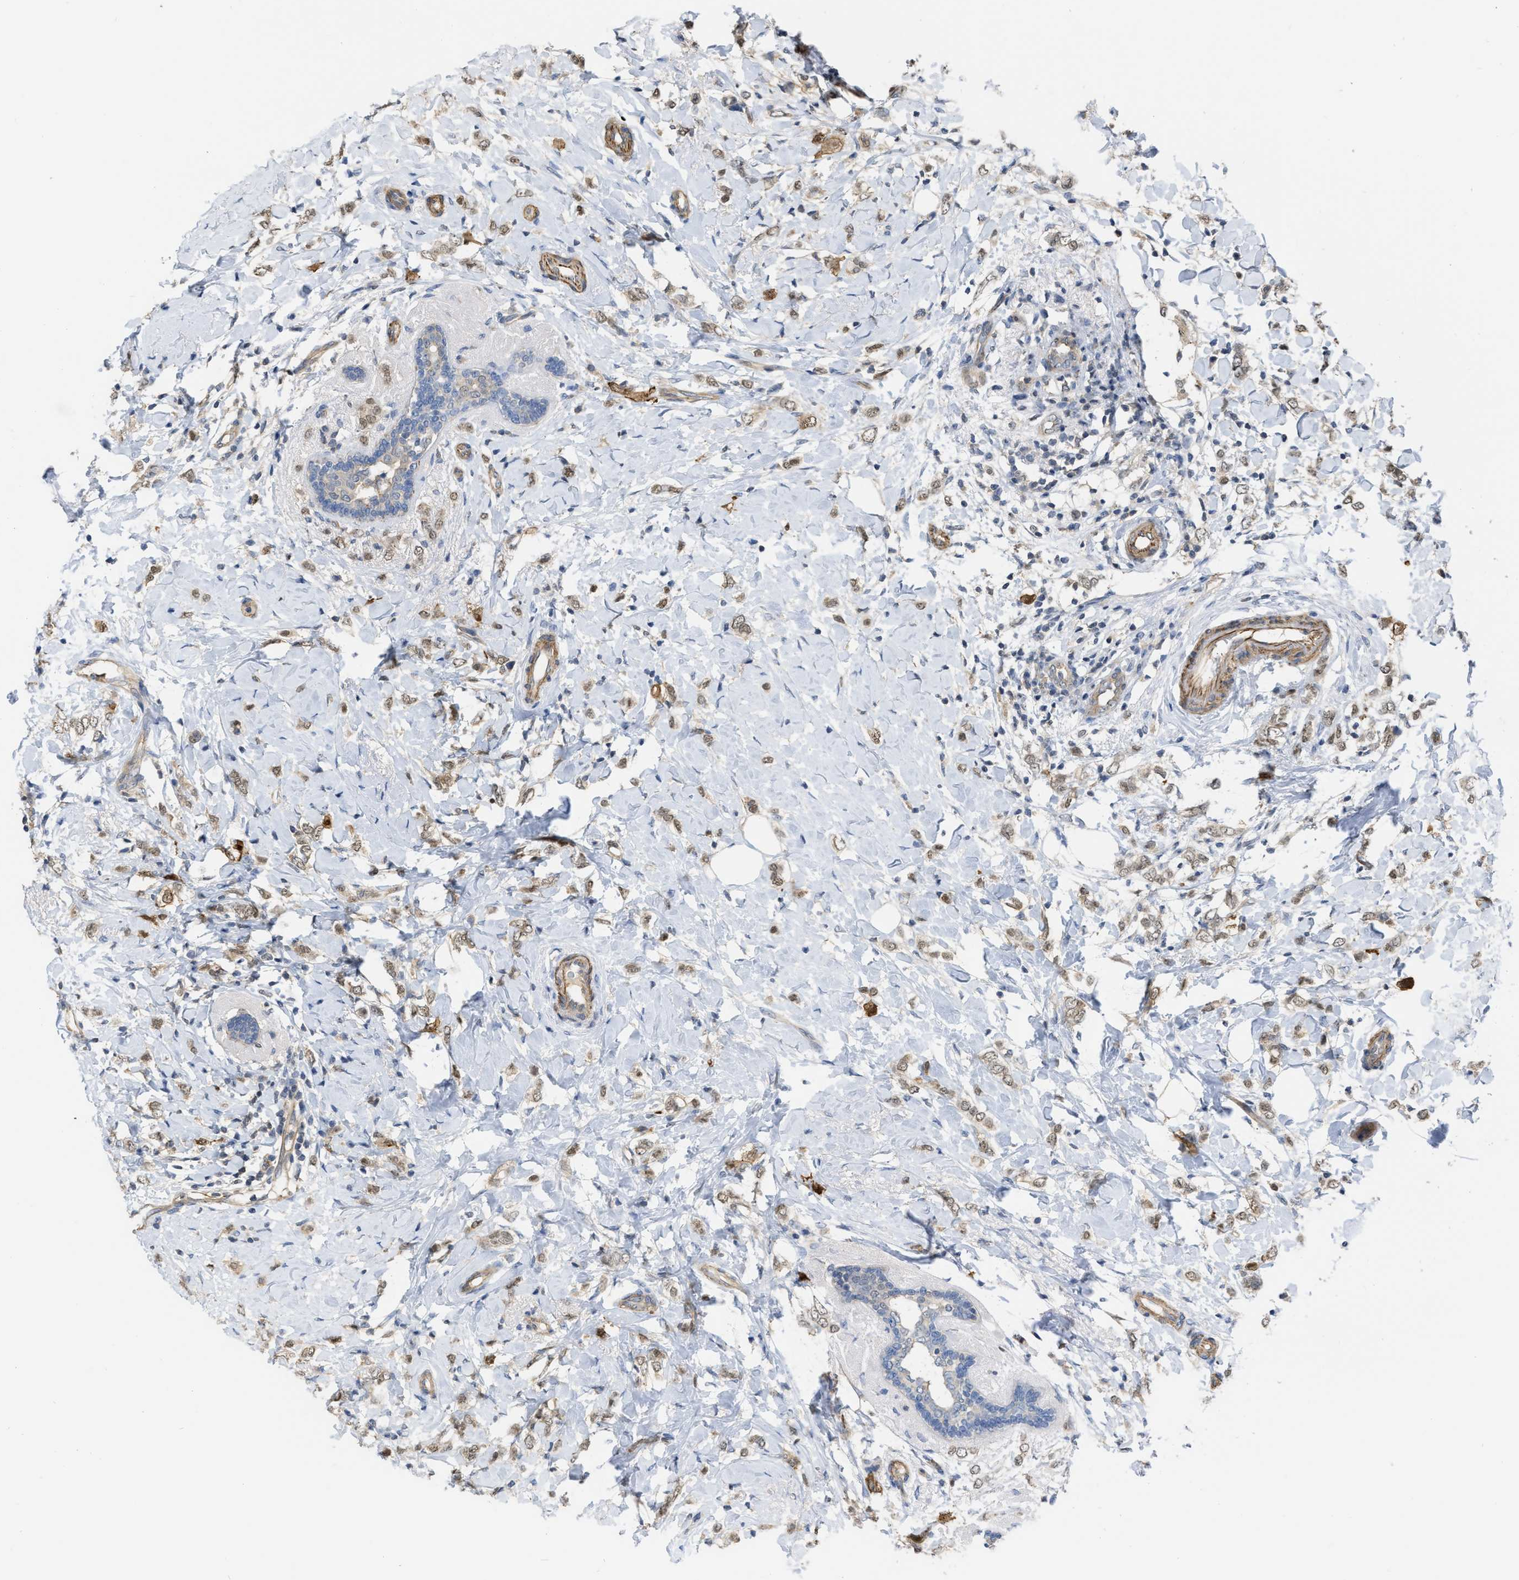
{"staining": {"intensity": "weak", "quantity": ">75%", "location": "cytoplasmic/membranous"}, "tissue": "breast cancer", "cell_type": "Tumor cells", "image_type": "cancer", "snomed": [{"axis": "morphology", "description": "Normal tissue, NOS"}, {"axis": "morphology", "description": "Lobular carcinoma"}, {"axis": "topography", "description": "Breast"}], "caption": "Immunohistochemical staining of human breast cancer shows weak cytoplasmic/membranous protein staining in about >75% of tumor cells. (DAB = brown stain, brightfield microscopy at high magnification).", "gene": "NAPEPLD", "patient": {"sex": "female", "age": 47}}